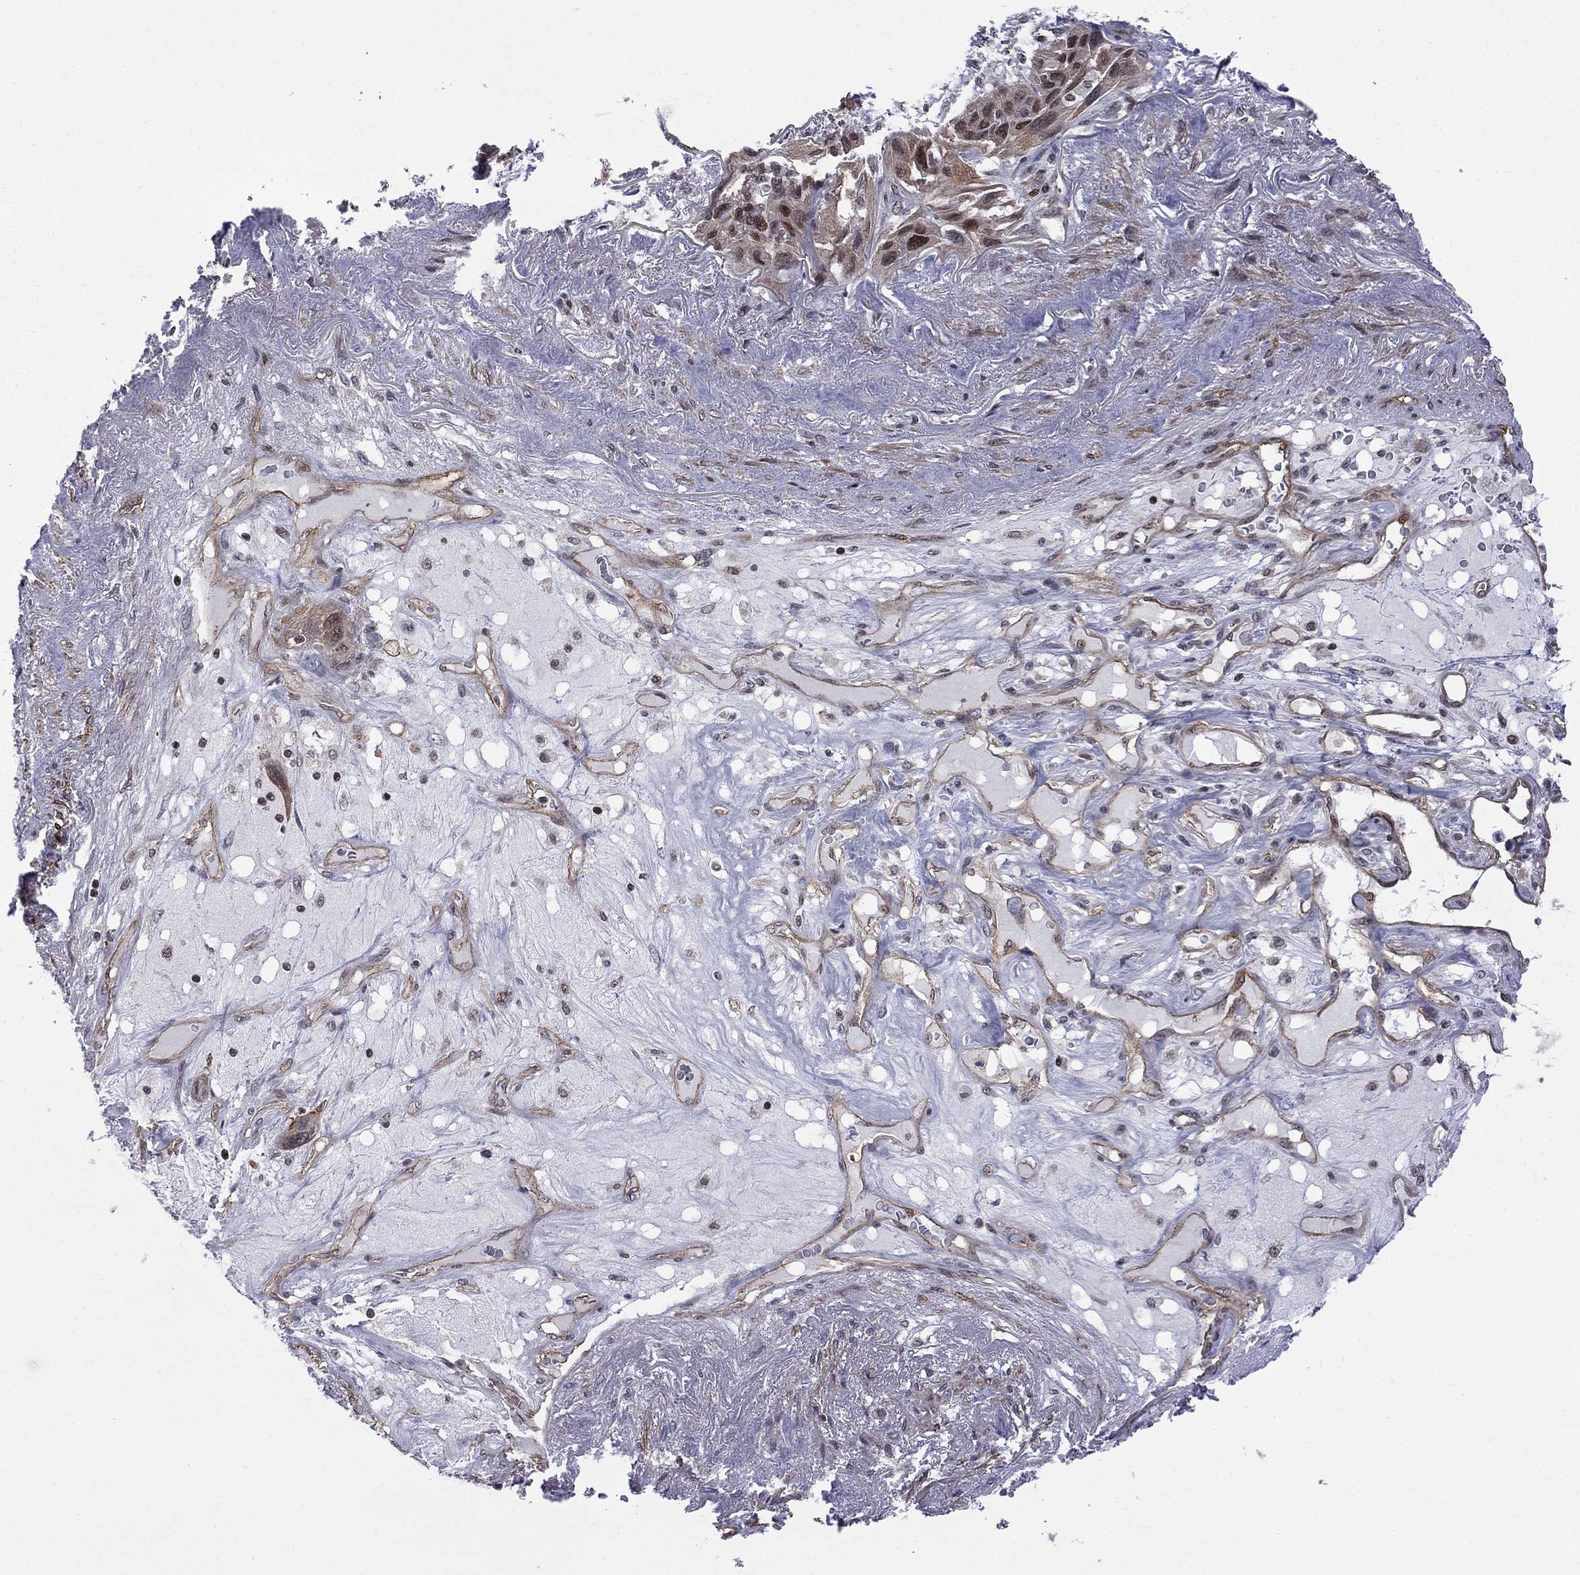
{"staining": {"intensity": "moderate", "quantity": "<25%", "location": "nuclear"}, "tissue": "lung cancer", "cell_type": "Tumor cells", "image_type": "cancer", "snomed": [{"axis": "morphology", "description": "Squamous cell carcinoma, NOS"}, {"axis": "topography", "description": "Lung"}], "caption": "Protein expression analysis of lung squamous cell carcinoma reveals moderate nuclear staining in approximately <25% of tumor cells.", "gene": "BRF1", "patient": {"sex": "female", "age": 70}}